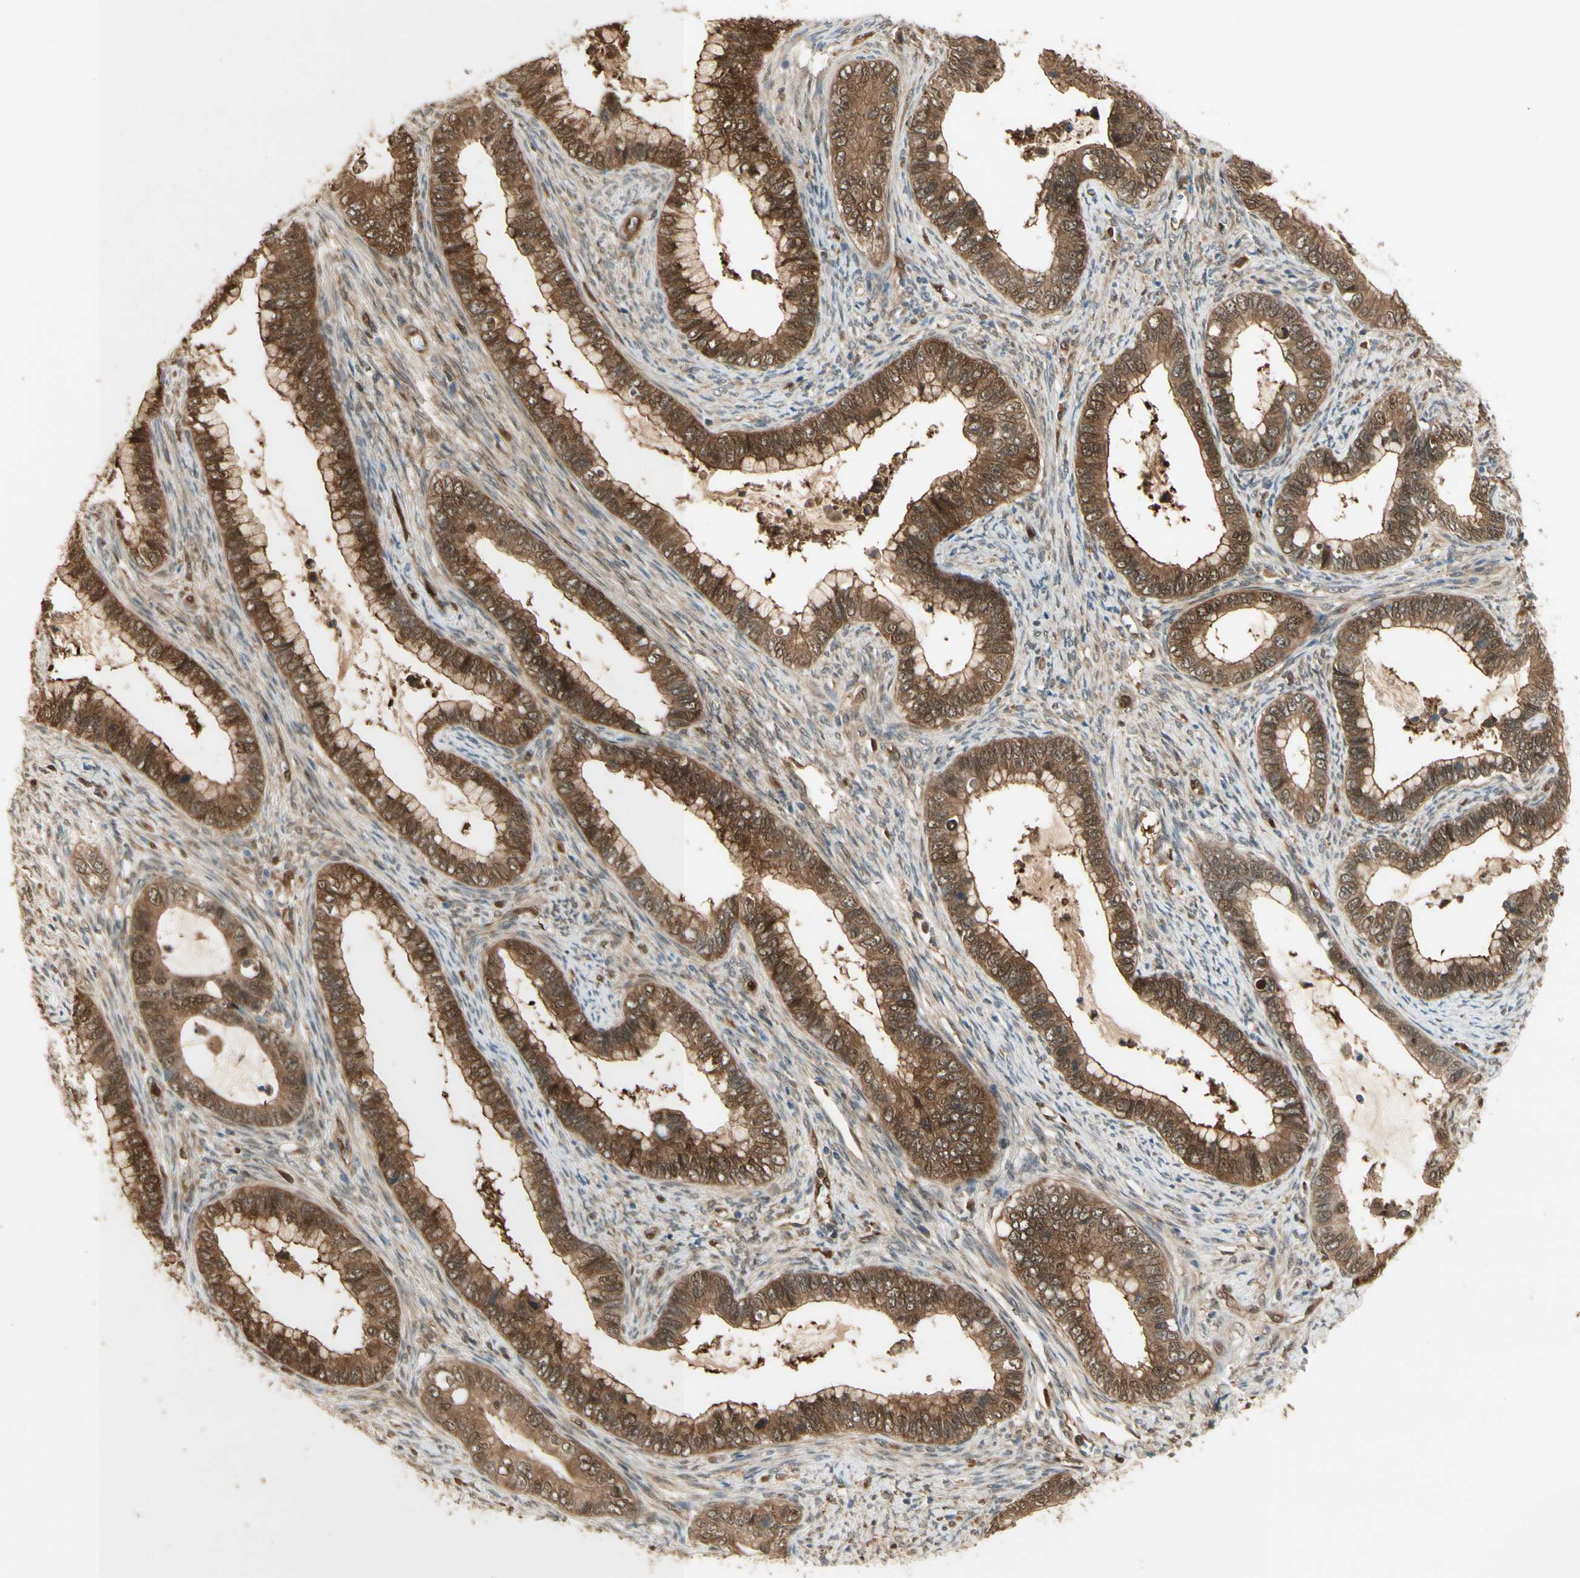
{"staining": {"intensity": "strong", "quantity": ">75%", "location": "cytoplasmic/membranous,nuclear"}, "tissue": "cervical cancer", "cell_type": "Tumor cells", "image_type": "cancer", "snomed": [{"axis": "morphology", "description": "Adenocarcinoma, NOS"}, {"axis": "topography", "description": "Cervix"}], "caption": "Cervical cancer stained with a brown dye displays strong cytoplasmic/membranous and nuclear positive staining in about >75% of tumor cells.", "gene": "SERPINB6", "patient": {"sex": "female", "age": 44}}